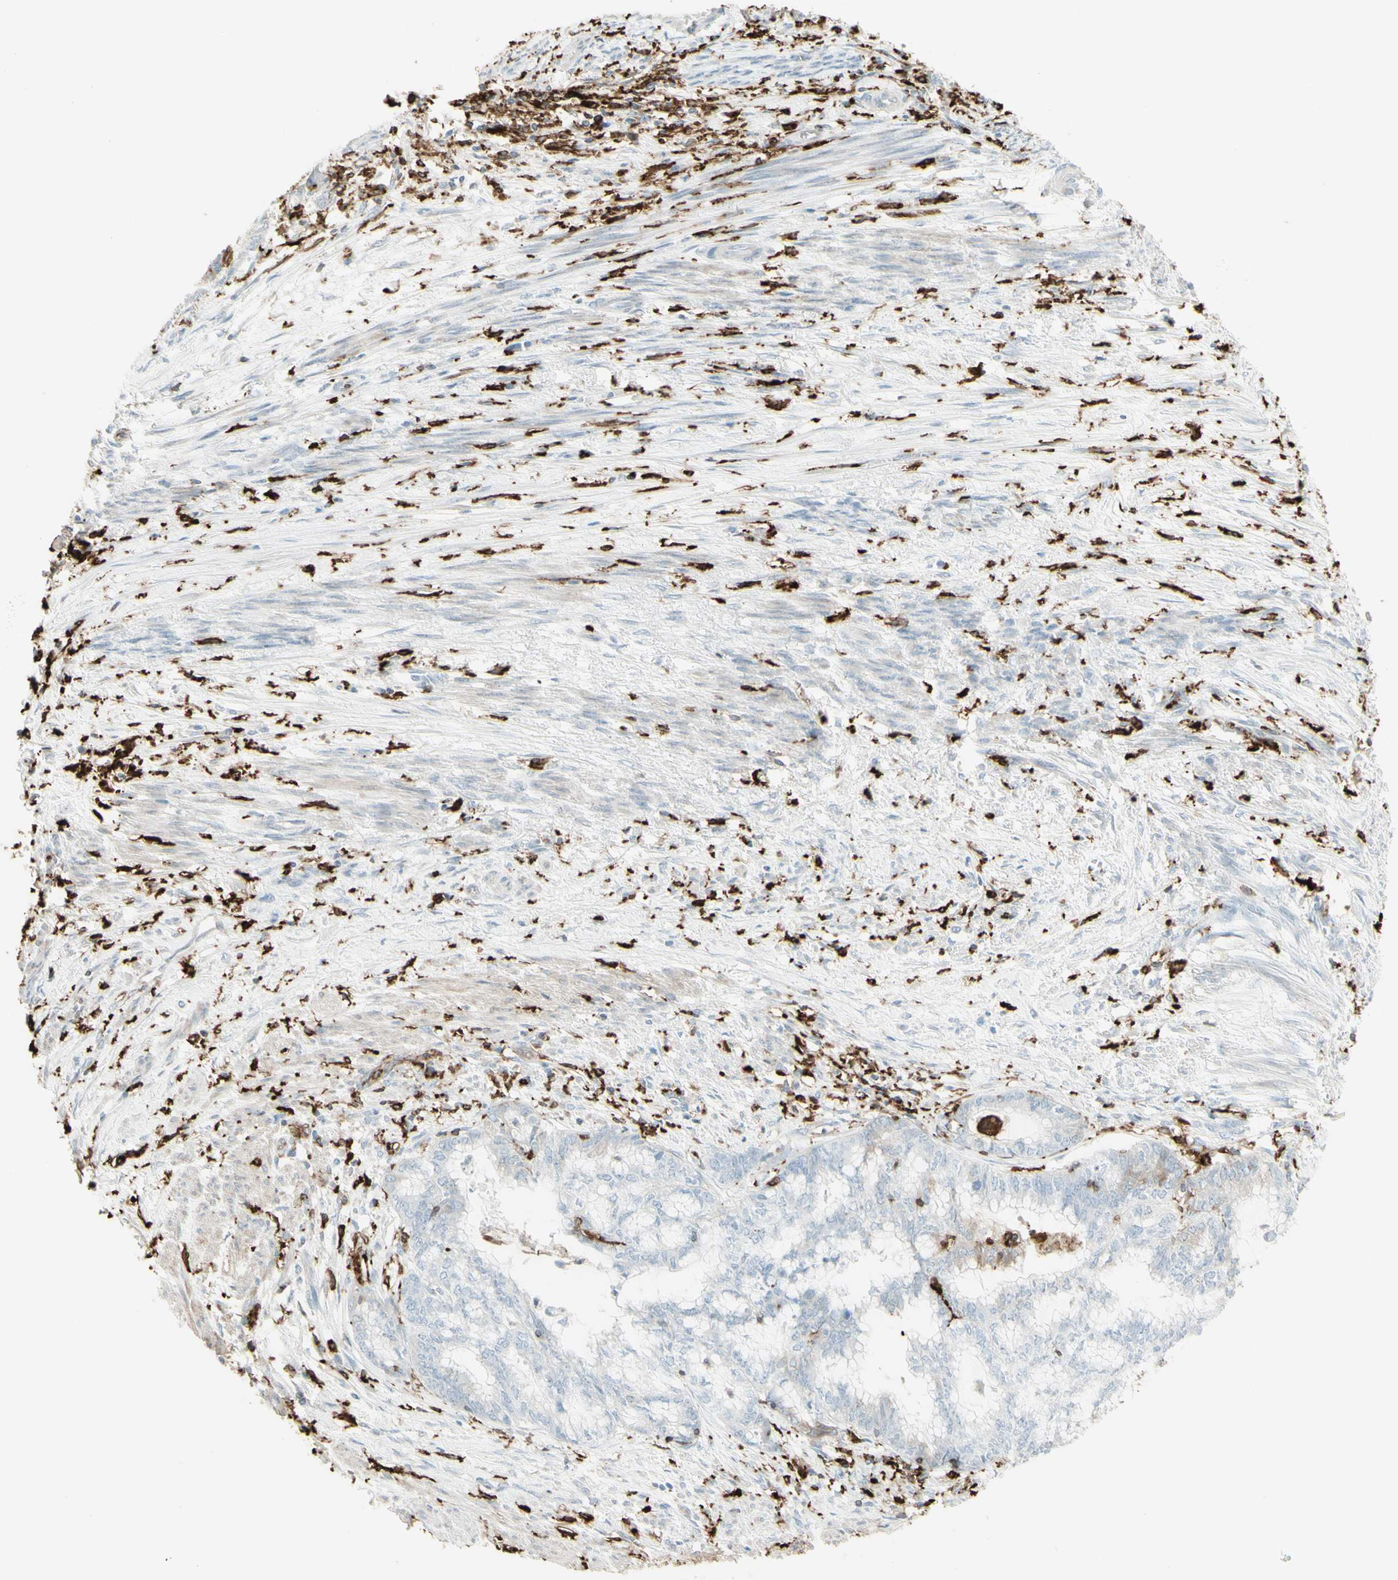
{"staining": {"intensity": "negative", "quantity": "none", "location": "none"}, "tissue": "endometrial cancer", "cell_type": "Tumor cells", "image_type": "cancer", "snomed": [{"axis": "morphology", "description": "Necrosis, NOS"}, {"axis": "morphology", "description": "Adenocarcinoma, NOS"}, {"axis": "topography", "description": "Endometrium"}], "caption": "High magnification brightfield microscopy of endometrial adenocarcinoma stained with DAB (3,3'-diaminobenzidine) (brown) and counterstained with hematoxylin (blue): tumor cells show no significant positivity. (Immunohistochemistry (ihc), brightfield microscopy, high magnification).", "gene": "HLA-DPB1", "patient": {"sex": "female", "age": 79}}